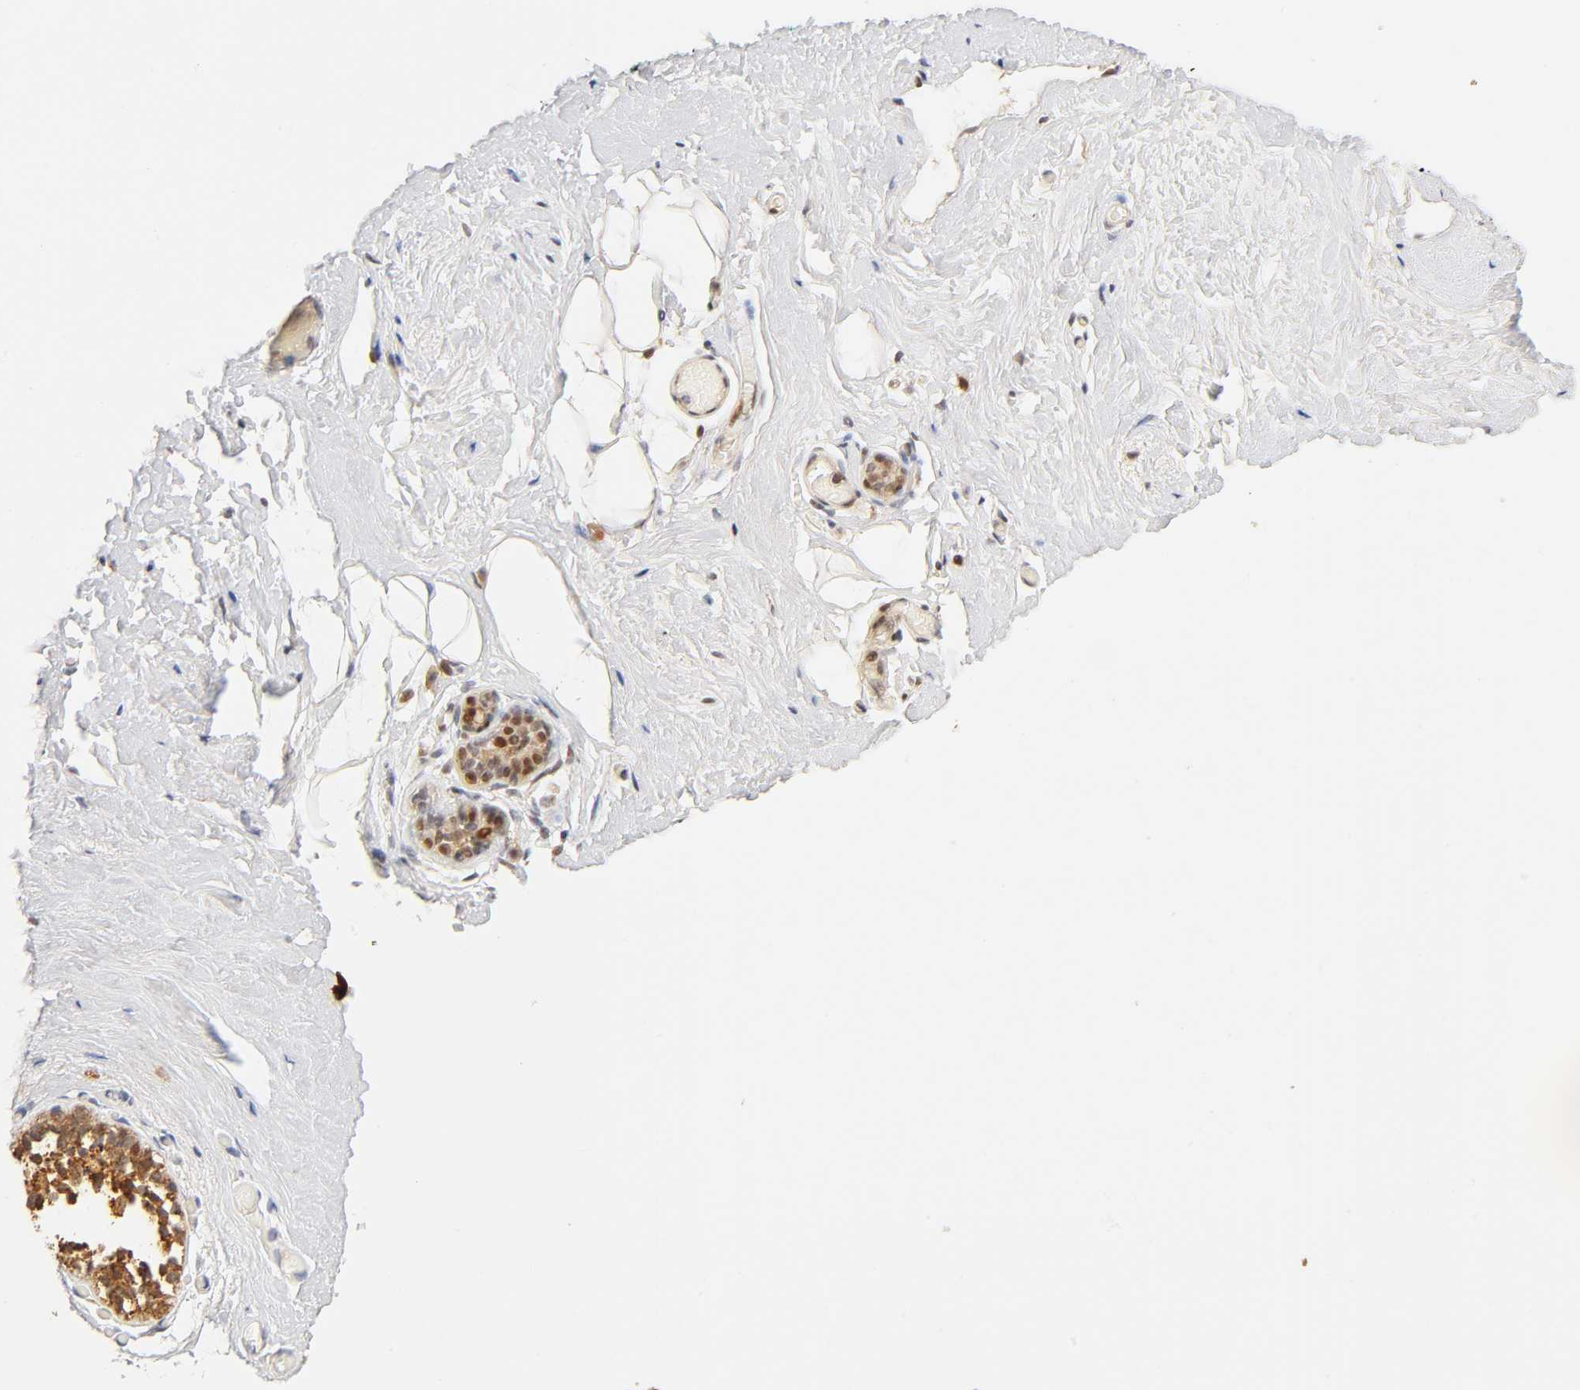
{"staining": {"intensity": "negative", "quantity": "none", "location": "none"}, "tissue": "breast", "cell_type": "Adipocytes", "image_type": "normal", "snomed": [{"axis": "morphology", "description": "Normal tissue, NOS"}, {"axis": "topography", "description": "Breast"}], "caption": "A photomicrograph of human breast is negative for staining in adipocytes.", "gene": "TAF10", "patient": {"sex": "female", "age": 75}}